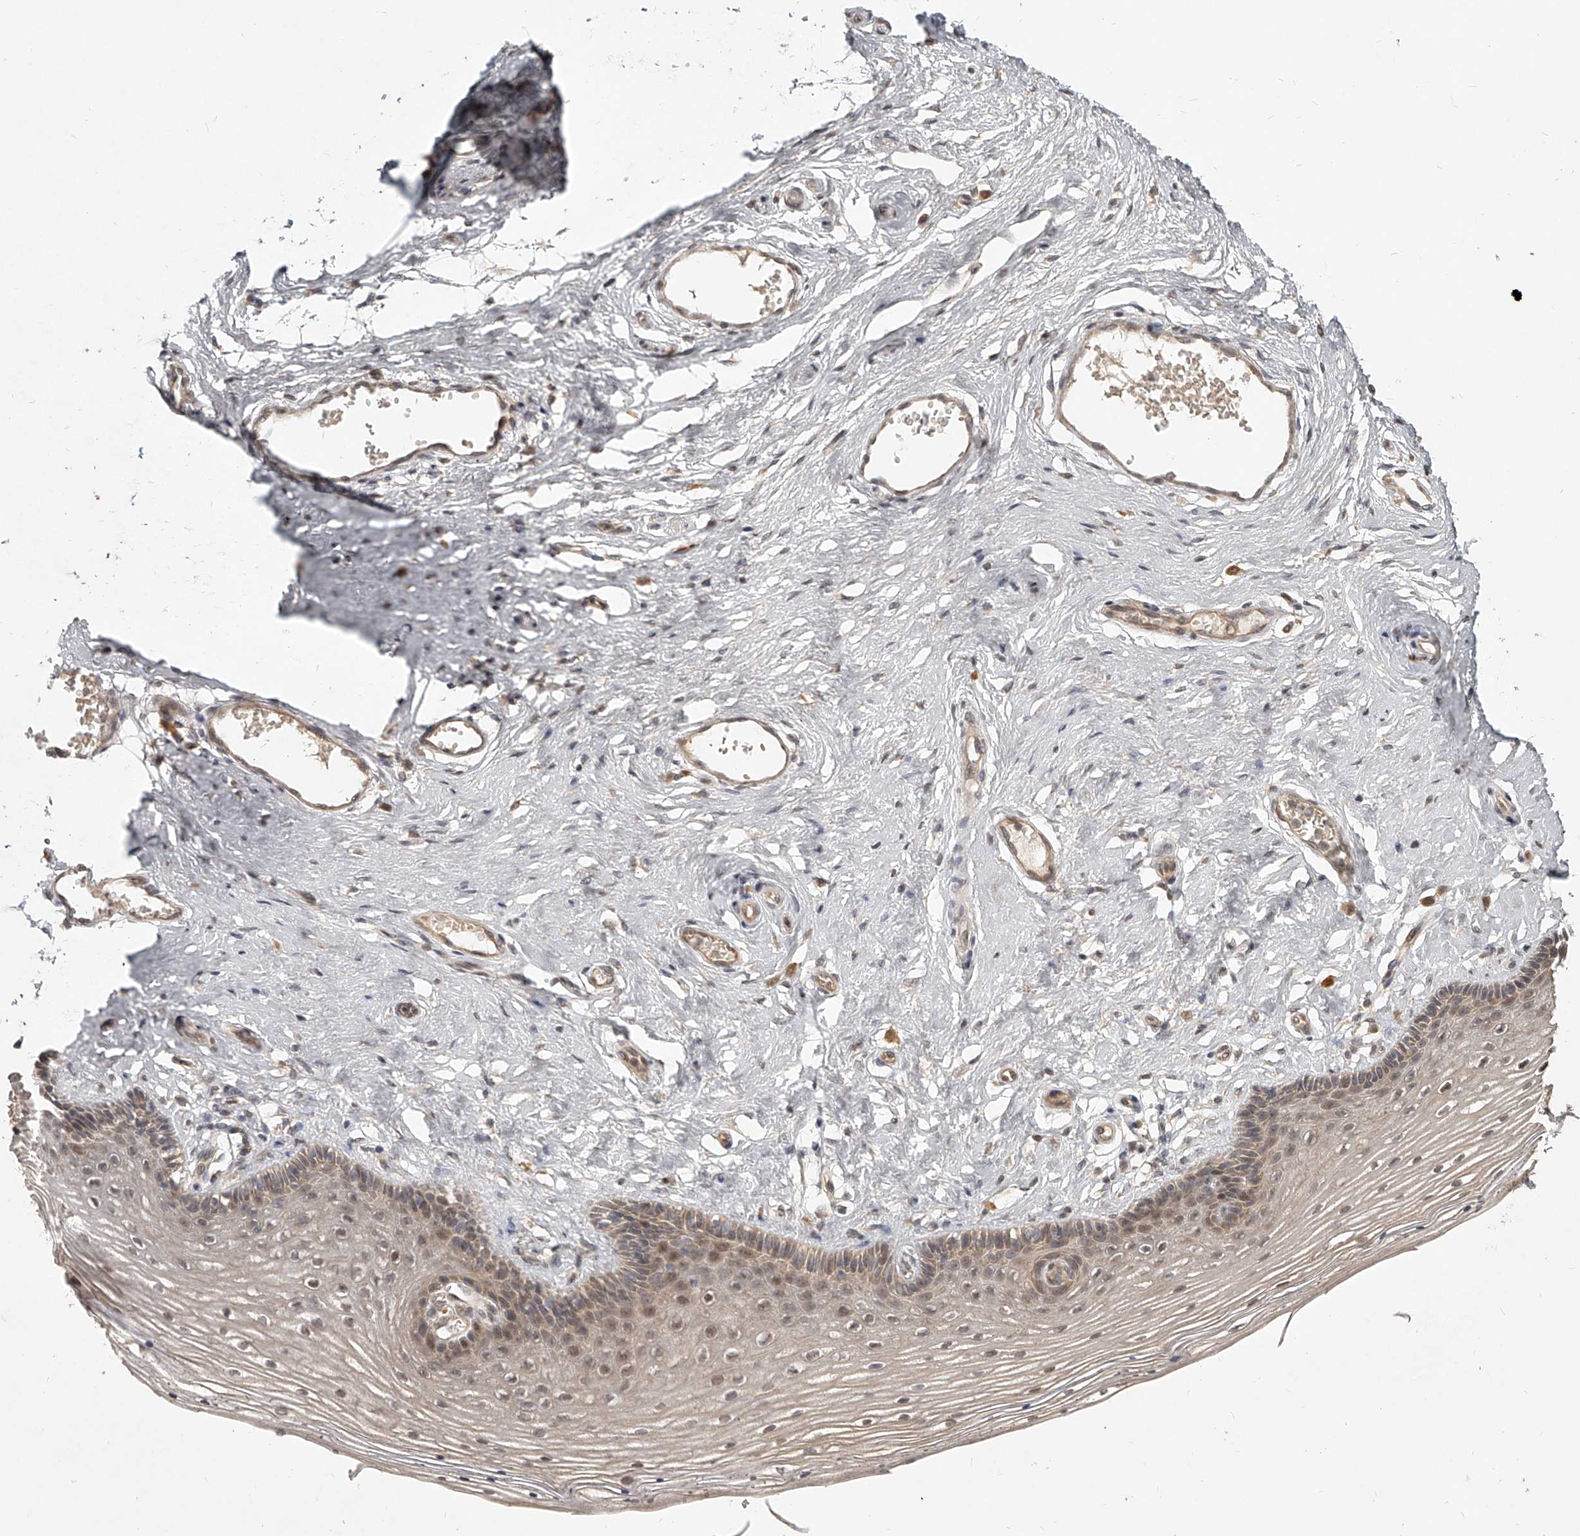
{"staining": {"intensity": "moderate", "quantity": "25%-75%", "location": "cytoplasmic/membranous,nuclear"}, "tissue": "vagina", "cell_type": "Squamous epithelial cells", "image_type": "normal", "snomed": [{"axis": "morphology", "description": "Normal tissue, NOS"}, {"axis": "topography", "description": "Vagina"}], "caption": "The immunohistochemical stain highlights moderate cytoplasmic/membranous,nuclear staining in squamous epithelial cells of normal vagina. Ihc stains the protein in brown and the nuclei are stained blue.", "gene": "SLC37A1", "patient": {"sex": "female", "age": 46}}